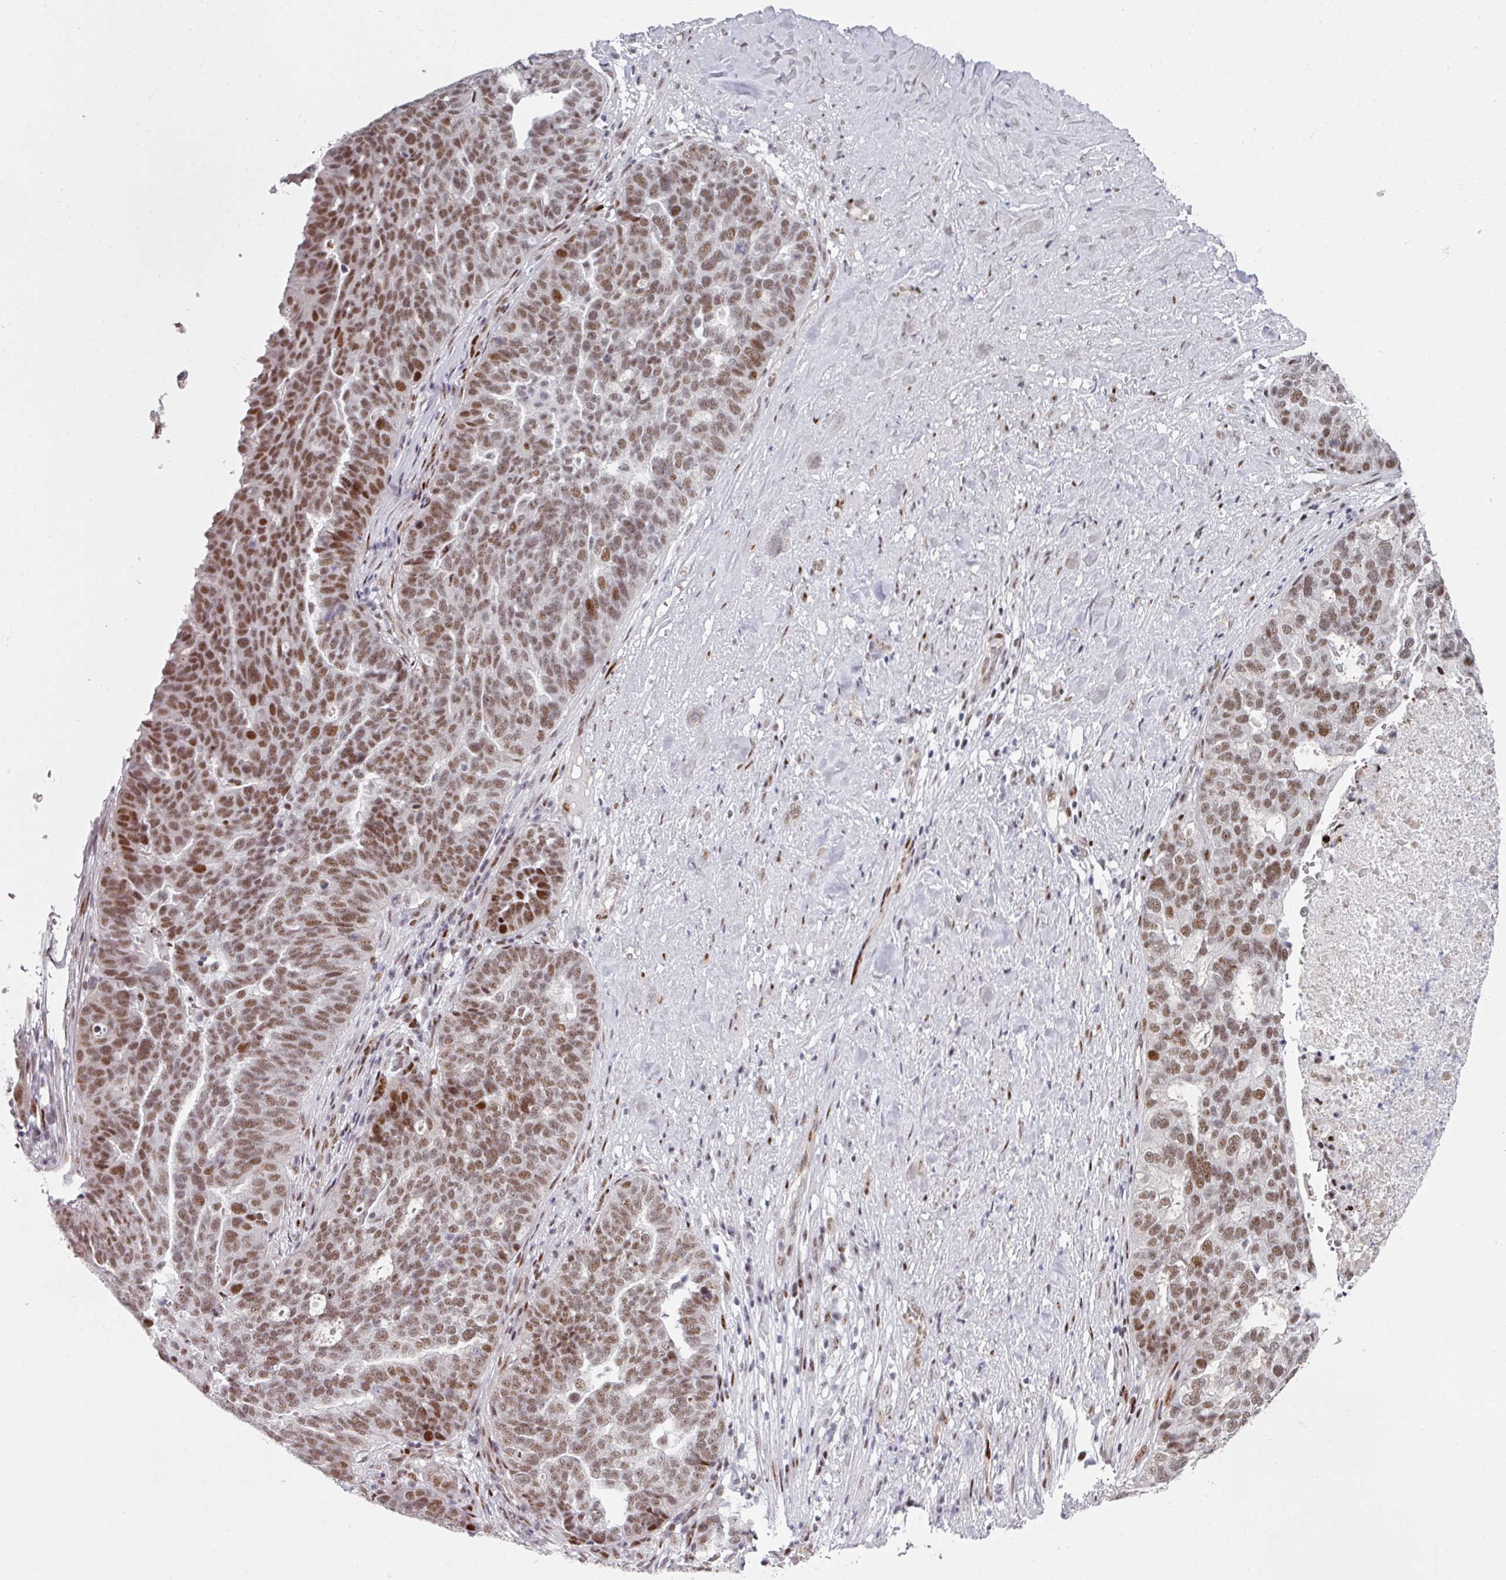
{"staining": {"intensity": "moderate", "quantity": ">75%", "location": "nuclear"}, "tissue": "ovarian cancer", "cell_type": "Tumor cells", "image_type": "cancer", "snomed": [{"axis": "morphology", "description": "Cystadenocarcinoma, serous, NOS"}, {"axis": "topography", "description": "Ovary"}], "caption": "High-magnification brightfield microscopy of ovarian cancer stained with DAB (3,3'-diaminobenzidine) (brown) and counterstained with hematoxylin (blue). tumor cells exhibit moderate nuclear positivity is appreciated in about>75% of cells.", "gene": "SF3B5", "patient": {"sex": "female", "age": 59}}